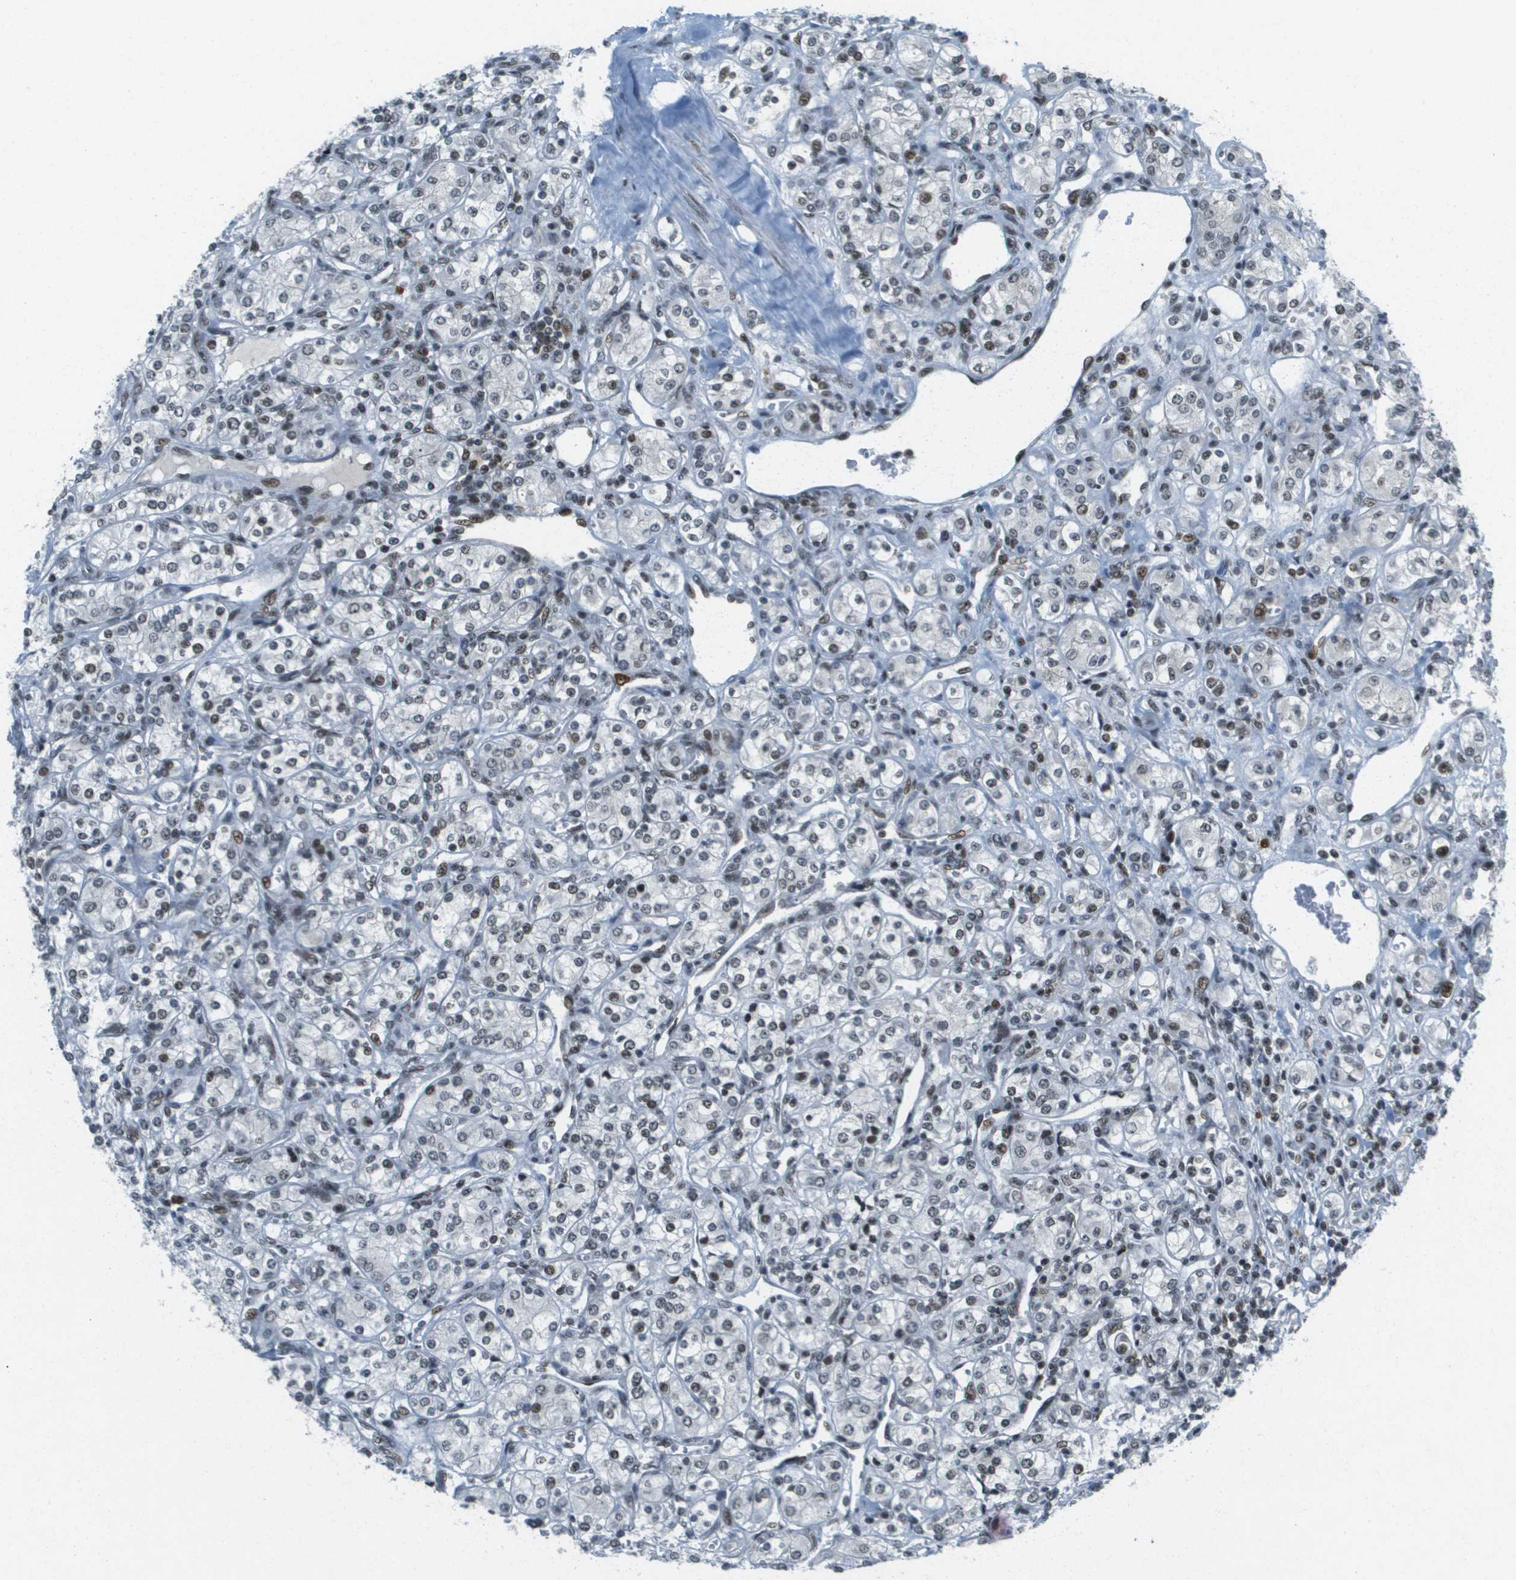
{"staining": {"intensity": "moderate", "quantity": "25%-75%", "location": "nuclear"}, "tissue": "renal cancer", "cell_type": "Tumor cells", "image_type": "cancer", "snomed": [{"axis": "morphology", "description": "Adenocarcinoma, NOS"}, {"axis": "topography", "description": "Kidney"}], "caption": "Moderate nuclear expression is appreciated in about 25%-75% of tumor cells in renal cancer.", "gene": "IRF7", "patient": {"sex": "male", "age": 77}}